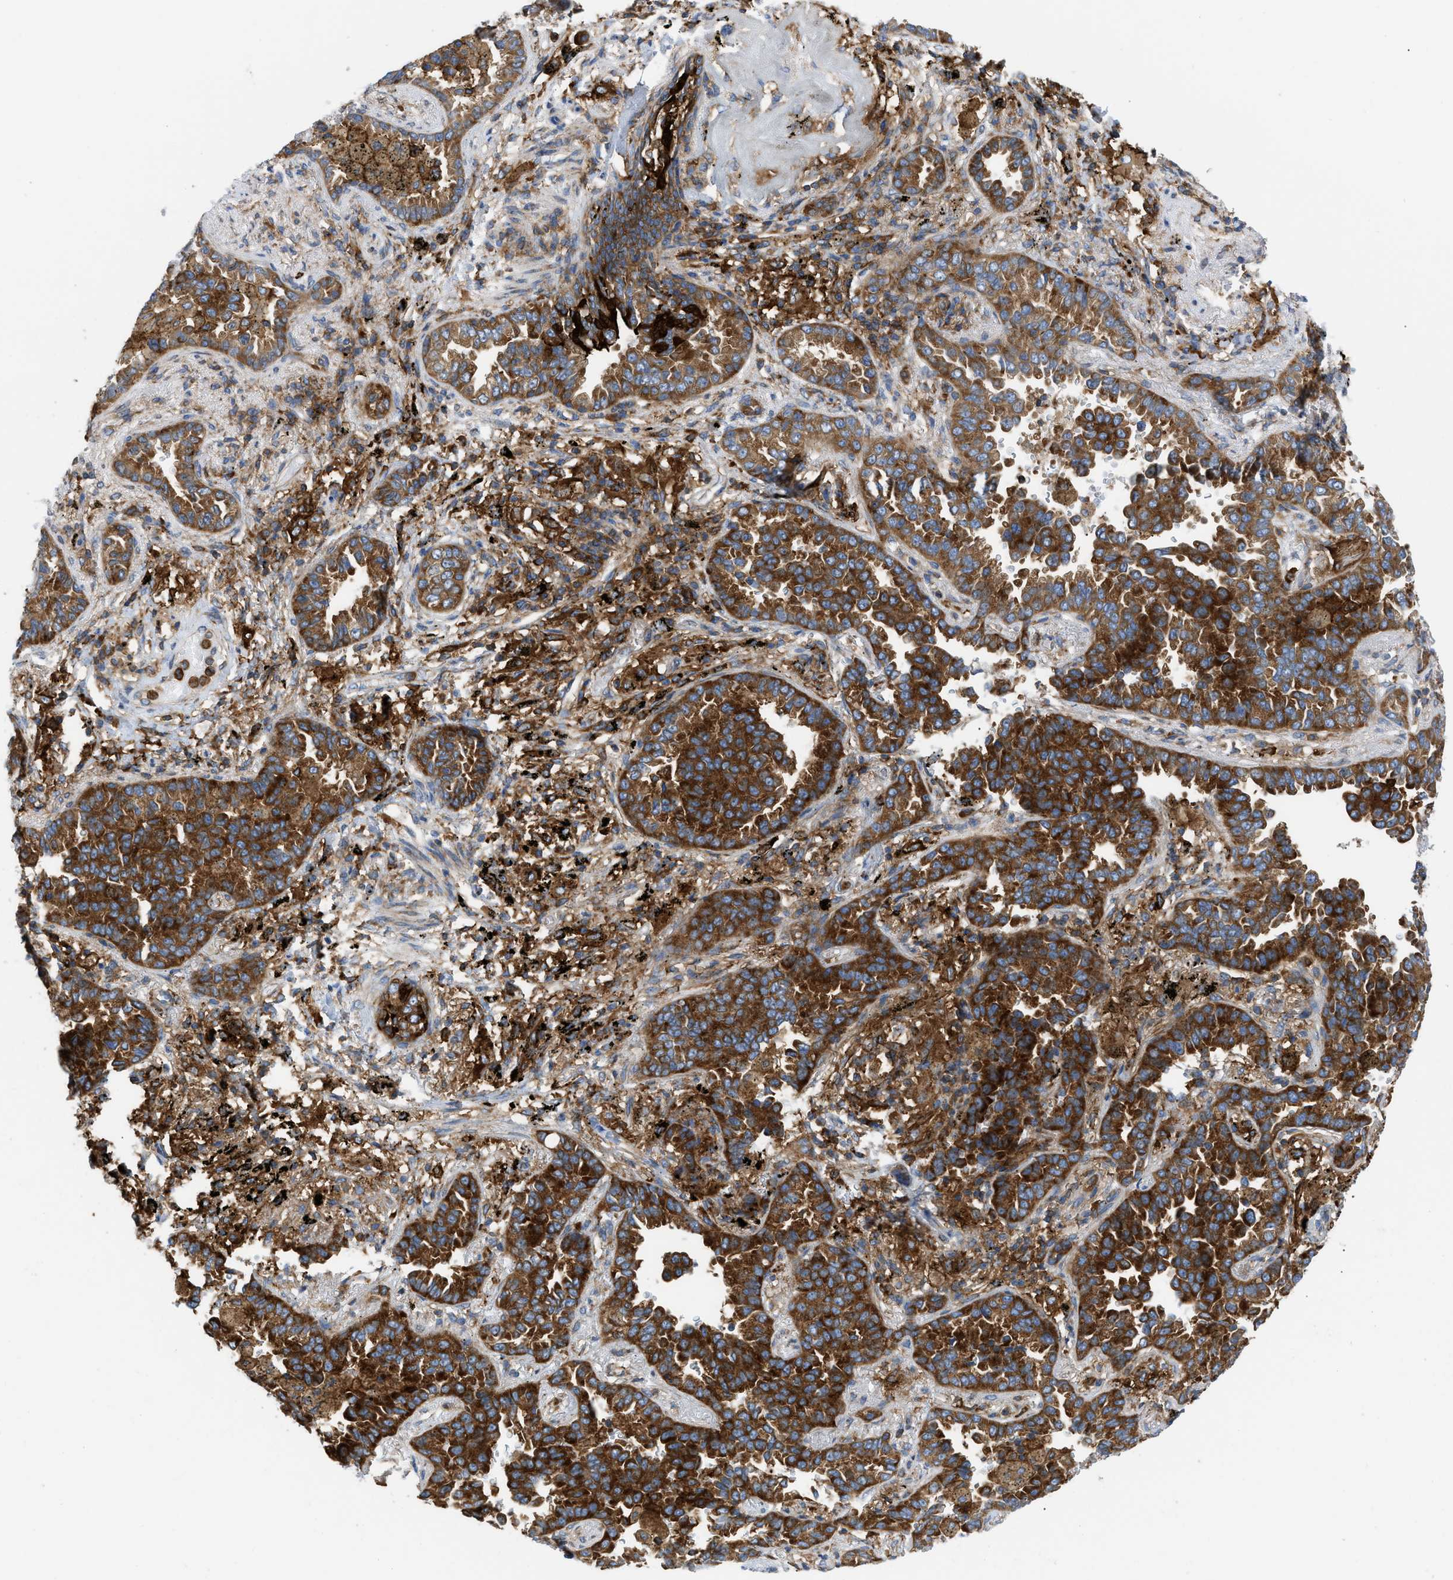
{"staining": {"intensity": "strong", "quantity": ">75%", "location": "cytoplasmic/membranous"}, "tissue": "lung cancer", "cell_type": "Tumor cells", "image_type": "cancer", "snomed": [{"axis": "morphology", "description": "Normal tissue, NOS"}, {"axis": "morphology", "description": "Adenocarcinoma, NOS"}, {"axis": "topography", "description": "Lung"}], "caption": "A micrograph showing strong cytoplasmic/membranous expression in approximately >75% of tumor cells in lung adenocarcinoma, as visualized by brown immunohistochemical staining.", "gene": "GPAT4", "patient": {"sex": "male", "age": 59}}